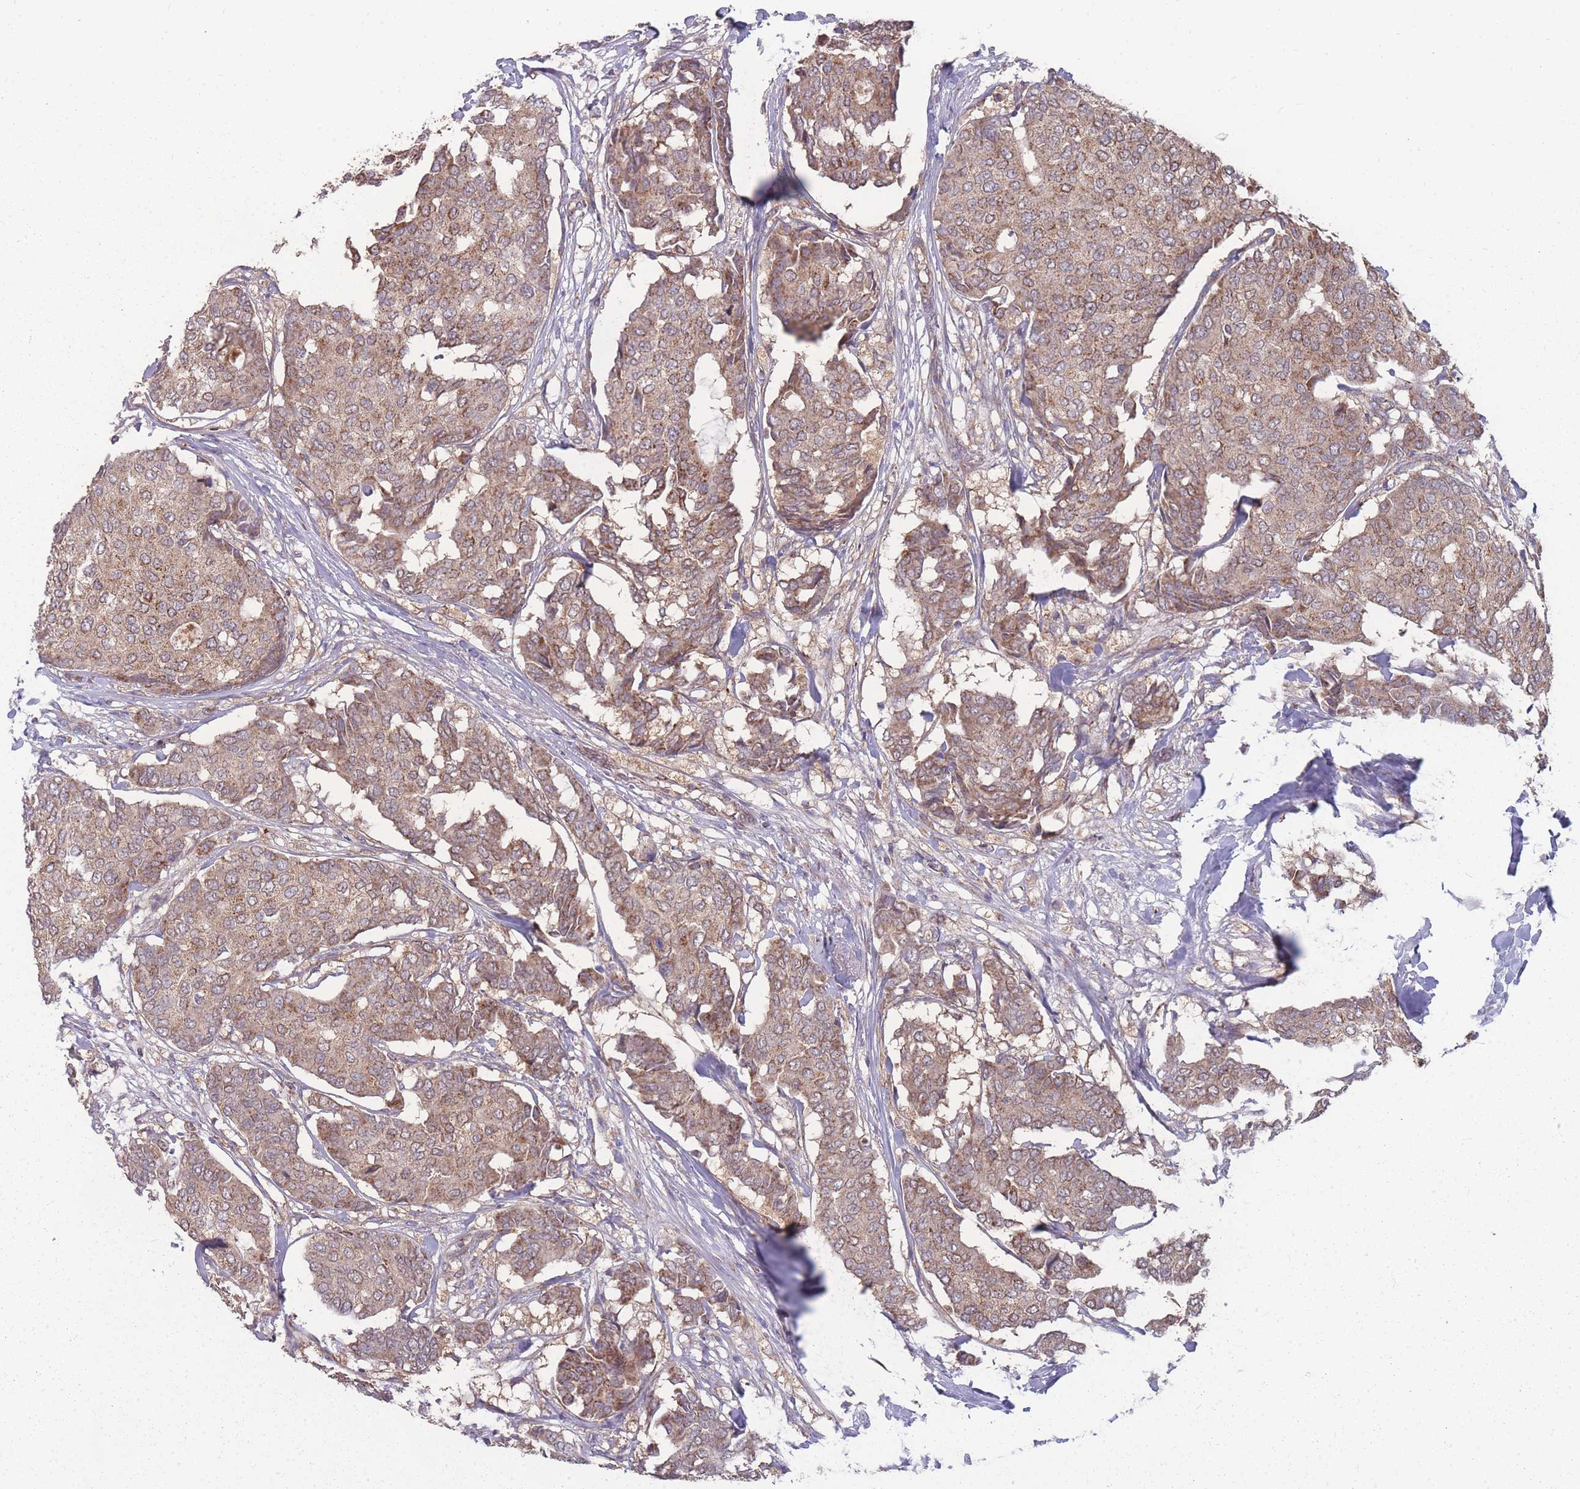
{"staining": {"intensity": "moderate", "quantity": ">75%", "location": "cytoplasmic/membranous"}, "tissue": "breast cancer", "cell_type": "Tumor cells", "image_type": "cancer", "snomed": [{"axis": "morphology", "description": "Duct carcinoma"}, {"axis": "topography", "description": "Breast"}], "caption": "Immunohistochemistry (IHC) photomicrograph of neoplastic tissue: human breast cancer stained using IHC reveals medium levels of moderate protein expression localized specifically in the cytoplasmic/membranous of tumor cells, appearing as a cytoplasmic/membranous brown color.", "gene": "SLC35B4", "patient": {"sex": "female", "age": 75}}